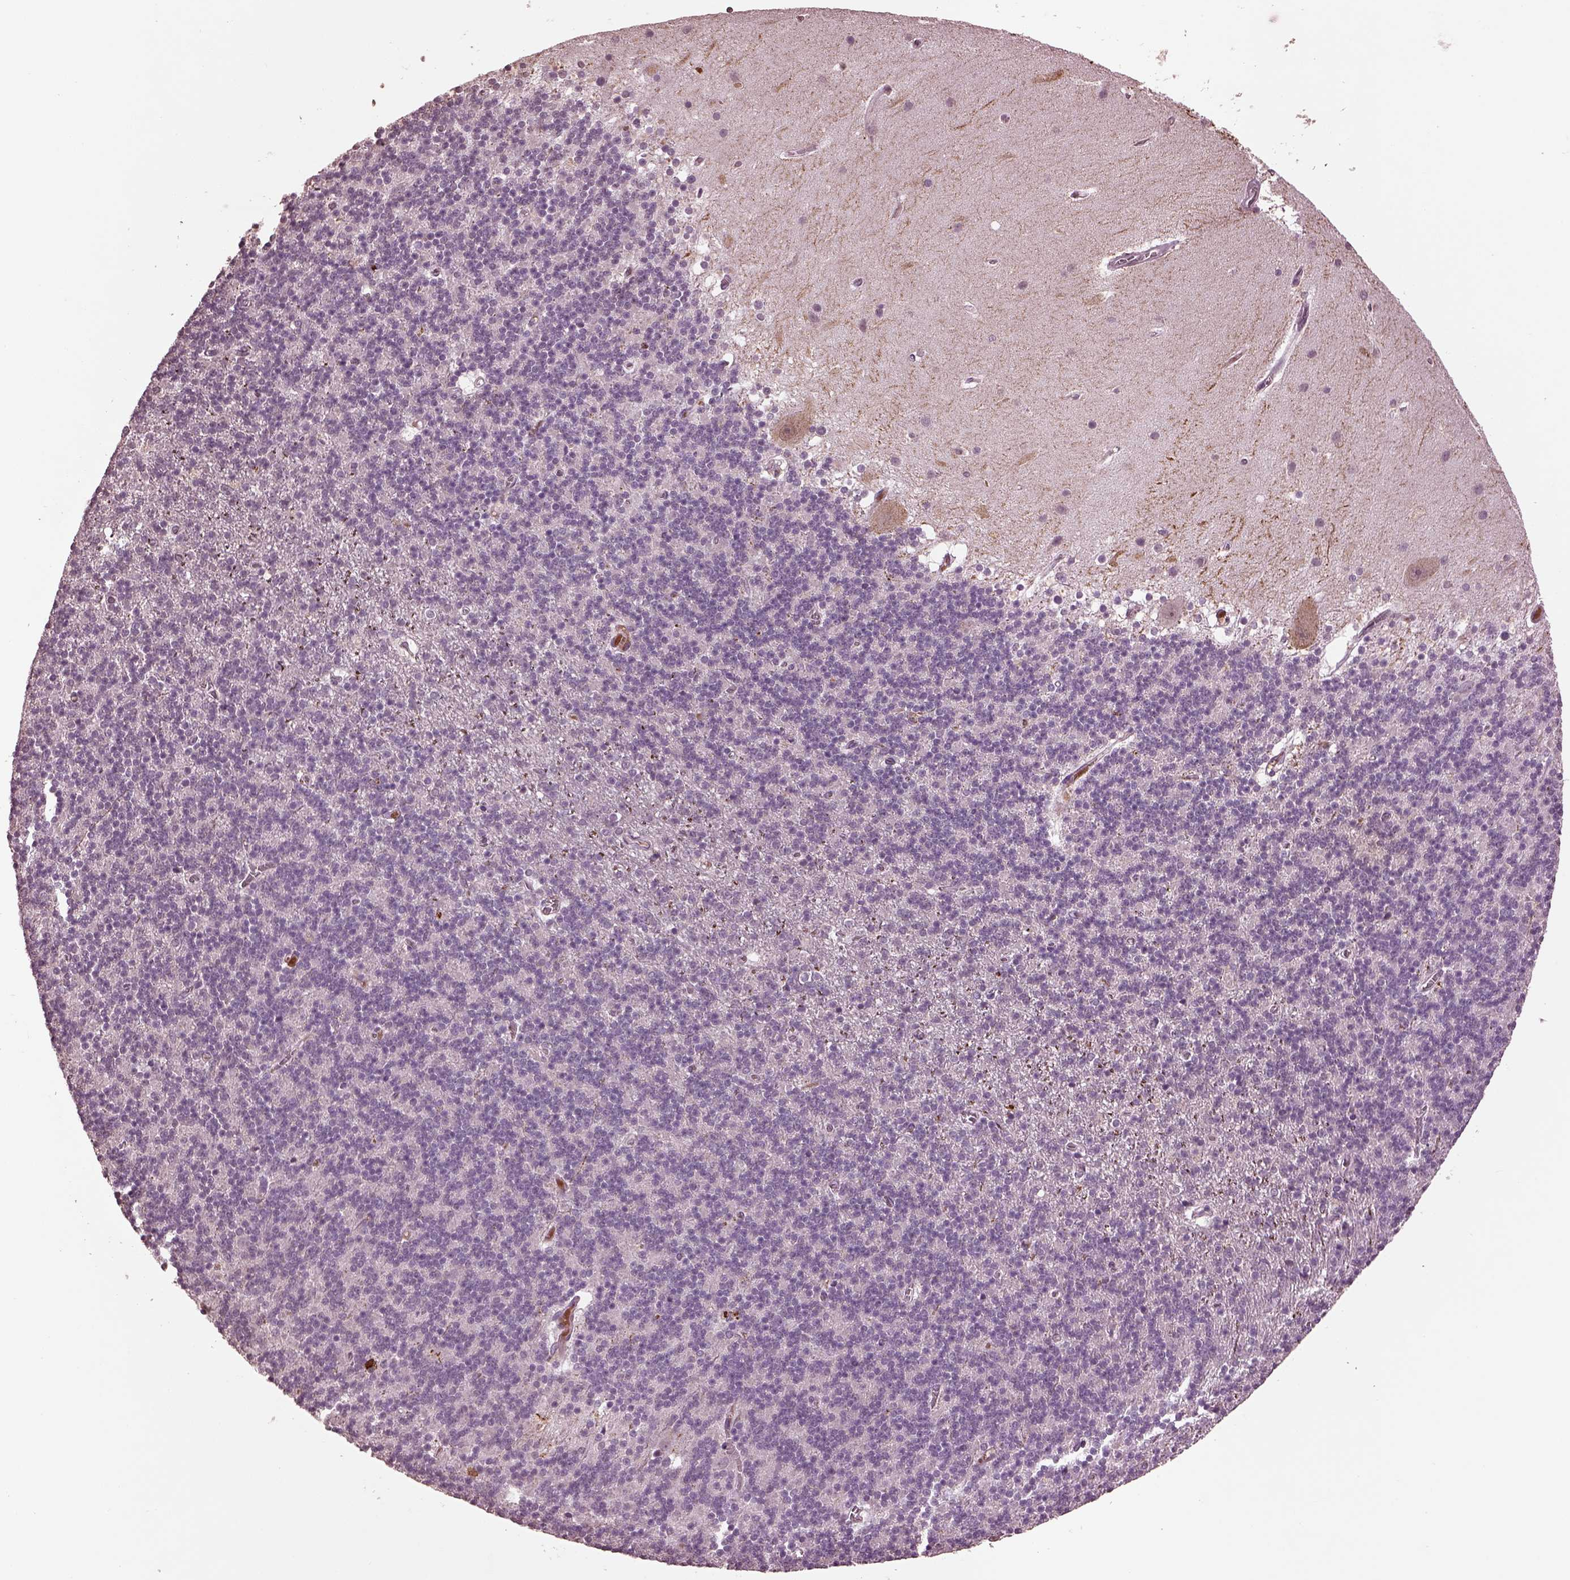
{"staining": {"intensity": "negative", "quantity": "none", "location": "none"}, "tissue": "cerebellum", "cell_type": "Cells in granular layer", "image_type": "normal", "snomed": [{"axis": "morphology", "description": "Normal tissue, NOS"}, {"axis": "topography", "description": "Cerebellum"}], "caption": "IHC photomicrograph of benign cerebellum stained for a protein (brown), which exhibits no staining in cells in granular layer.", "gene": "IL18RAP", "patient": {"sex": "male", "age": 70}}